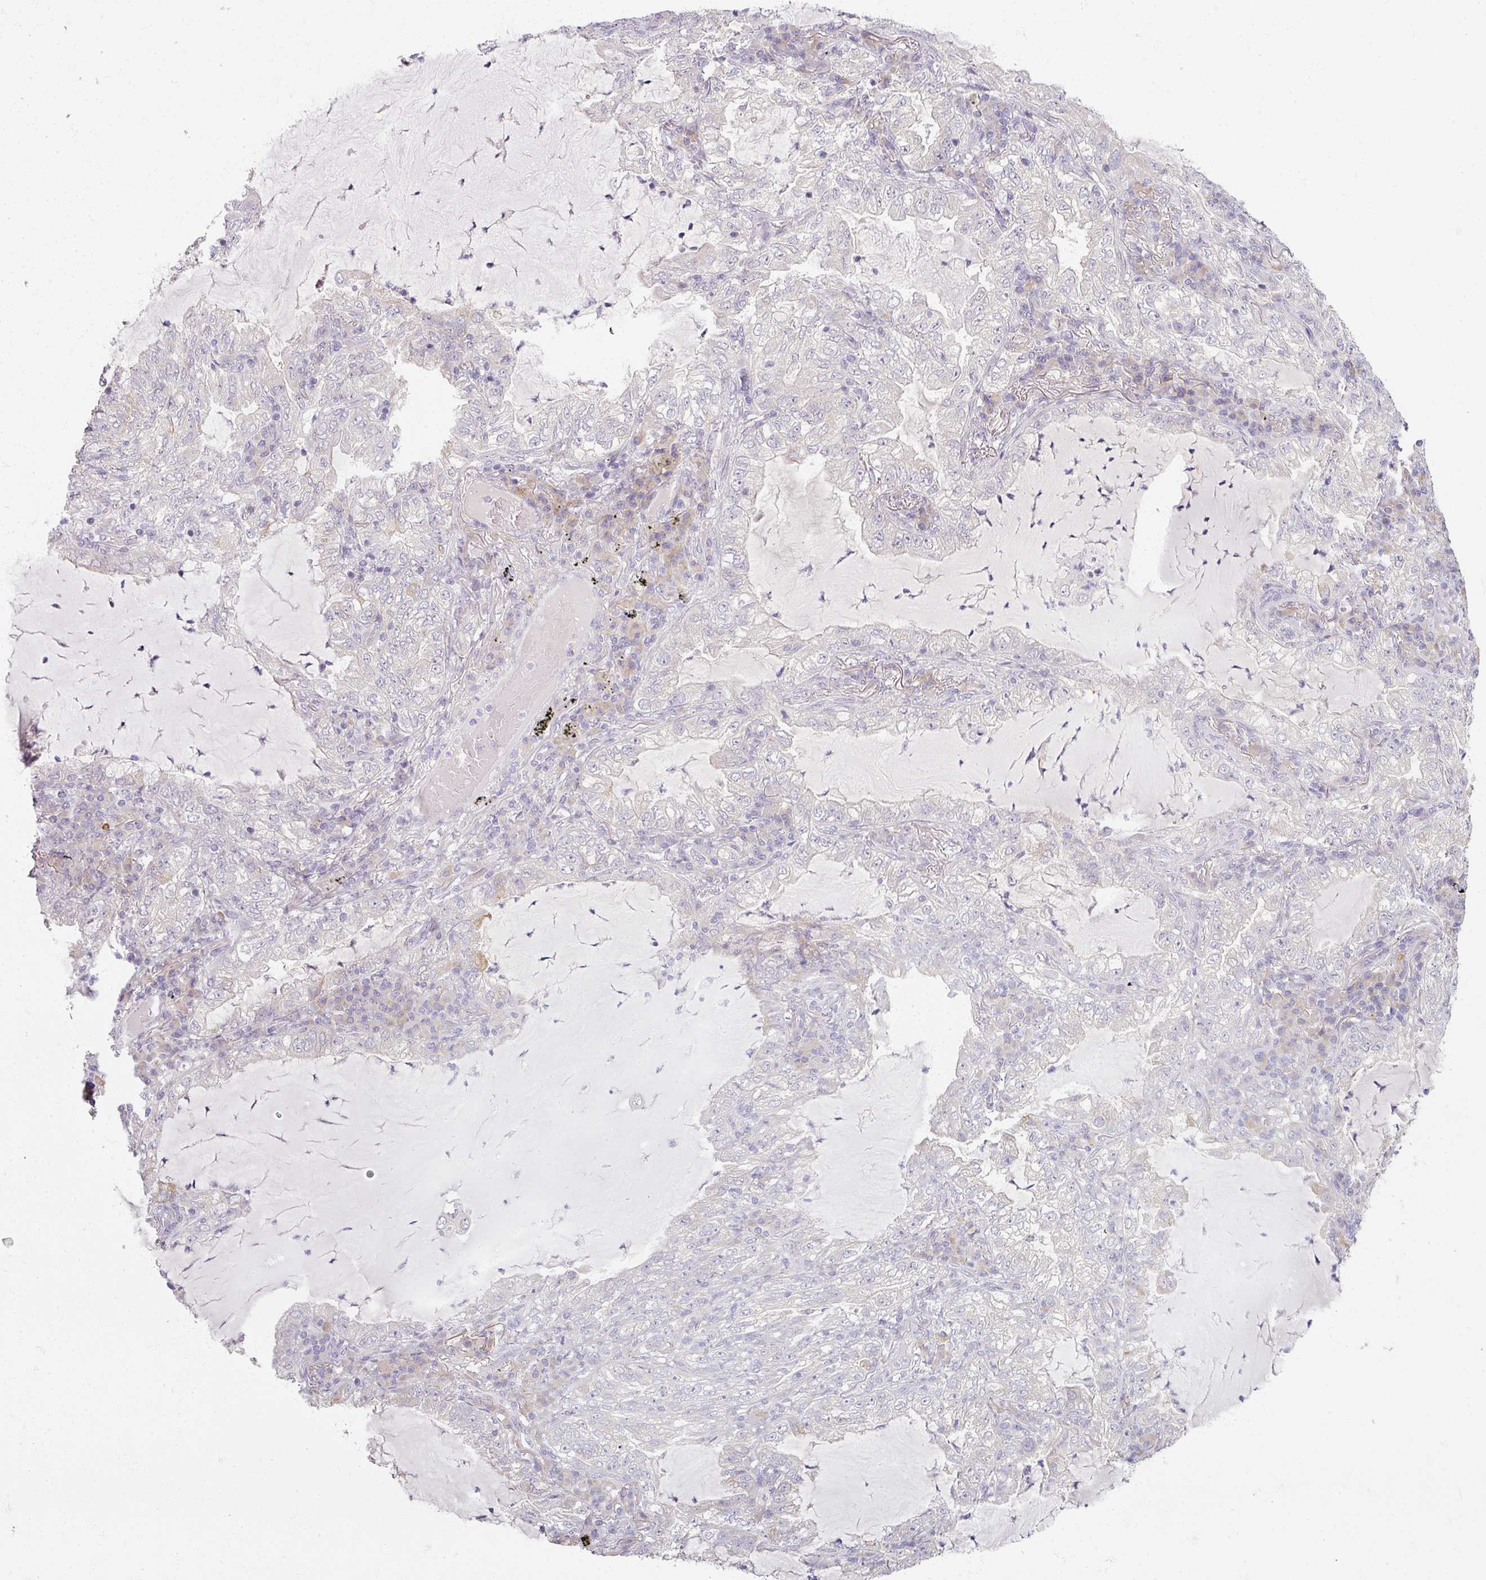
{"staining": {"intensity": "negative", "quantity": "none", "location": "none"}, "tissue": "lung cancer", "cell_type": "Tumor cells", "image_type": "cancer", "snomed": [{"axis": "morphology", "description": "Adenocarcinoma, NOS"}, {"axis": "topography", "description": "Lung"}], "caption": "Immunohistochemistry (IHC) image of human lung cancer stained for a protein (brown), which displays no positivity in tumor cells. (Stains: DAB immunohistochemistry with hematoxylin counter stain, Microscopy: brightfield microscopy at high magnification).", "gene": "MYMK", "patient": {"sex": "female", "age": 73}}